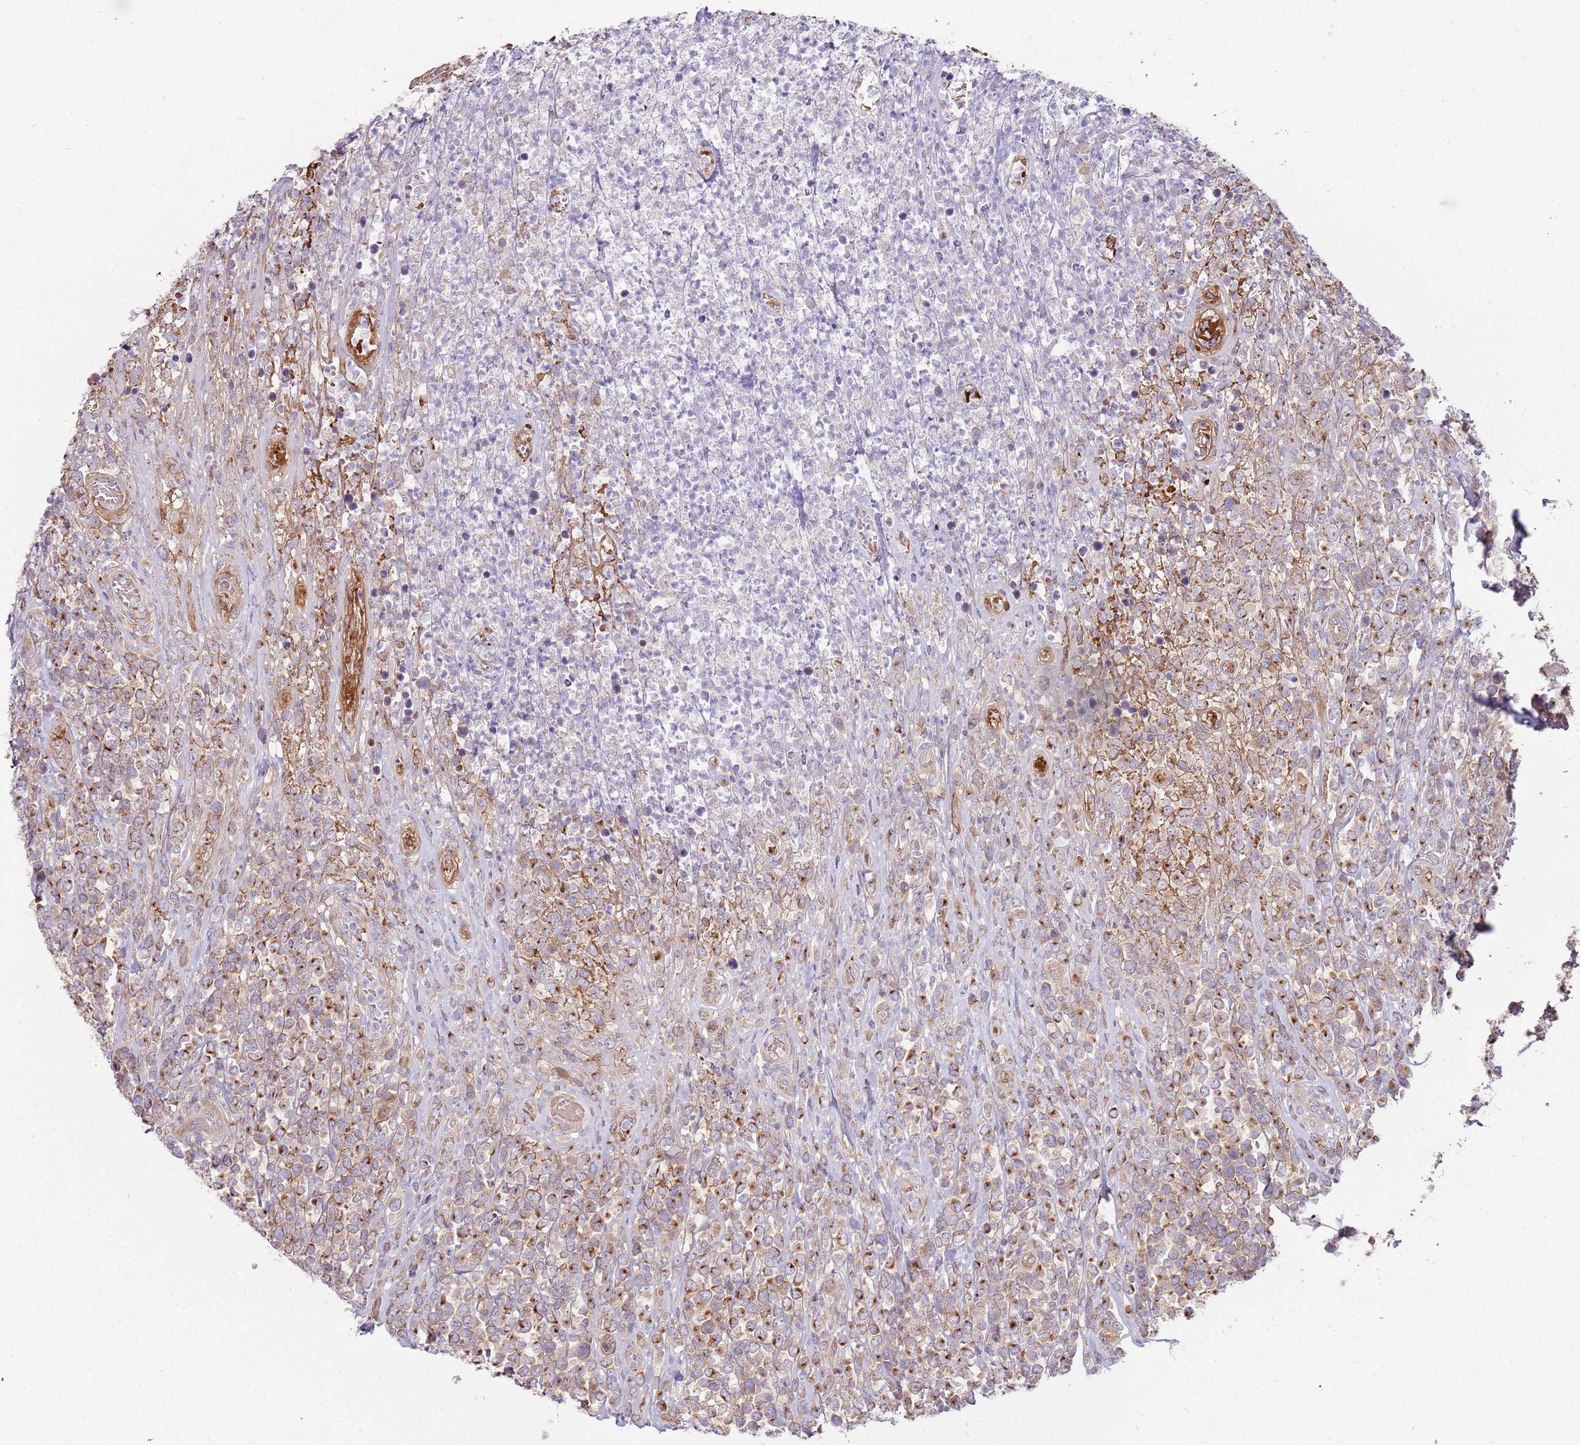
{"staining": {"intensity": "strong", "quantity": "25%-75%", "location": "cytoplasmic/membranous"}, "tissue": "lymphoma", "cell_type": "Tumor cells", "image_type": "cancer", "snomed": [{"axis": "morphology", "description": "Malignant lymphoma, non-Hodgkin's type, High grade"}, {"axis": "topography", "description": "Soft tissue"}], "caption": "Lymphoma was stained to show a protein in brown. There is high levels of strong cytoplasmic/membranous positivity in about 25%-75% of tumor cells.", "gene": "EMC1", "patient": {"sex": "female", "age": 56}}